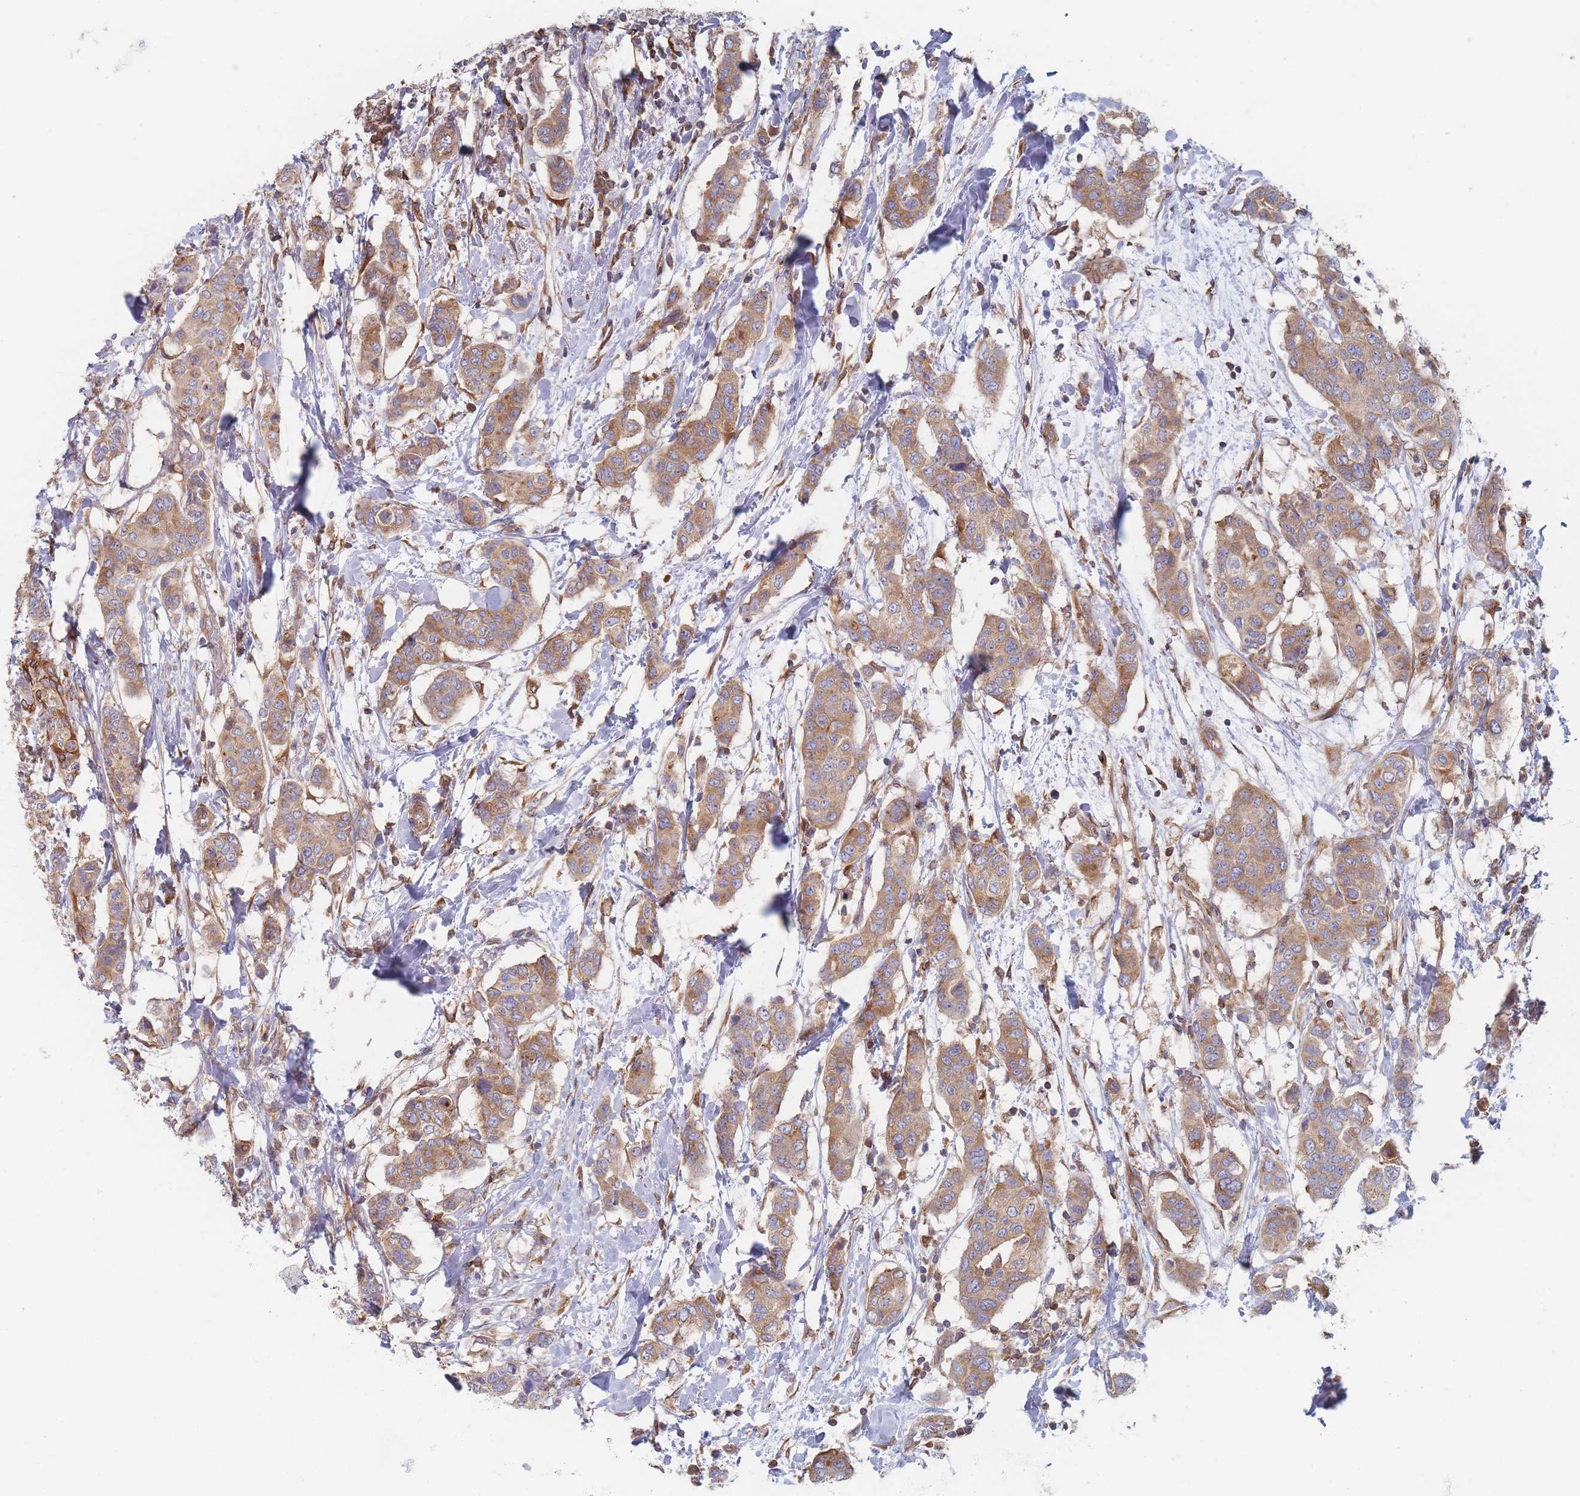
{"staining": {"intensity": "moderate", "quantity": ">75%", "location": "cytoplasmic/membranous"}, "tissue": "breast cancer", "cell_type": "Tumor cells", "image_type": "cancer", "snomed": [{"axis": "morphology", "description": "Lobular carcinoma"}, {"axis": "topography", "description": "Breast"}], "caption": "Immunohistochemical staining of human breast cancer (lobular carcinoma) exhibits medium levels of moderate cytoplasmic/membranous protein positivity in approximately >75% of tumor cells. (DAB (3,3'-diaminobenzidine) IHC with brightfield microscopy, high magnification).", "gene": "KDSR", "patient": {"sex": "female", "age": 51}}